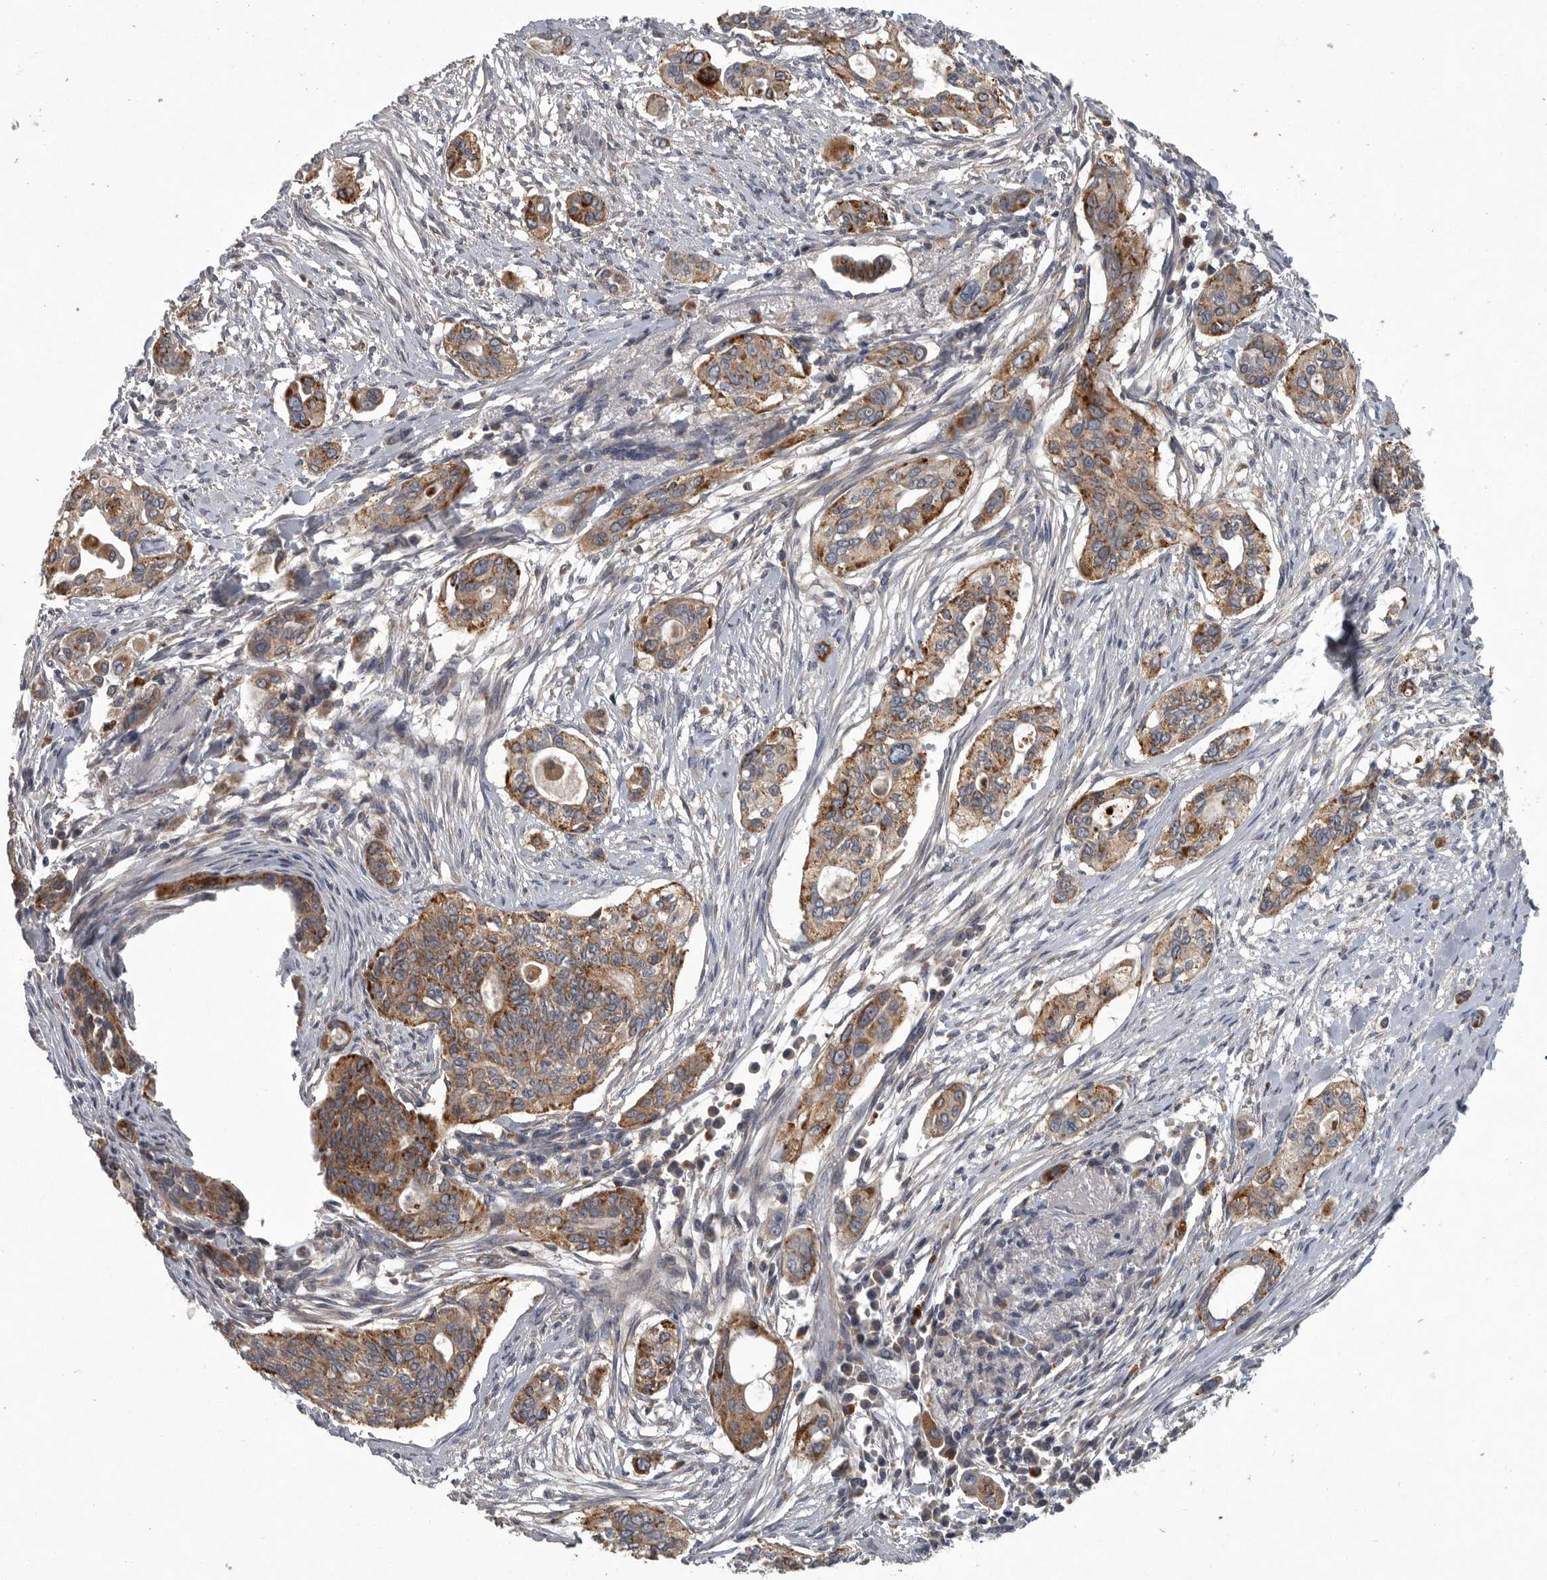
{"staining": {"intensity": "moderate", "quantity": ">75%", "location": "cytoplasmic/membranous"}, "tissue": "pancreatic cancer", "cell_type": "Tumor cells", "image_type": "cancer", "snomed": [{"axis": "morphology", "description": "Adenocarcinoma, NOS"}, {"axis": "topography", "description": "Pancreas"}], "caption": "Pancreatic cancer (adenocarcinoma) tissue displays moderate cytoplasmic/membranous expression in about >75% of tumor cells, visualized by immunohistochemistry. (DAB (3,3'-diaminobenzidine) = brown stain, brightfield microscopy at high magnification).", "gene": "LAMTOR3", "patient": {"sex": "female", "age": 60}}